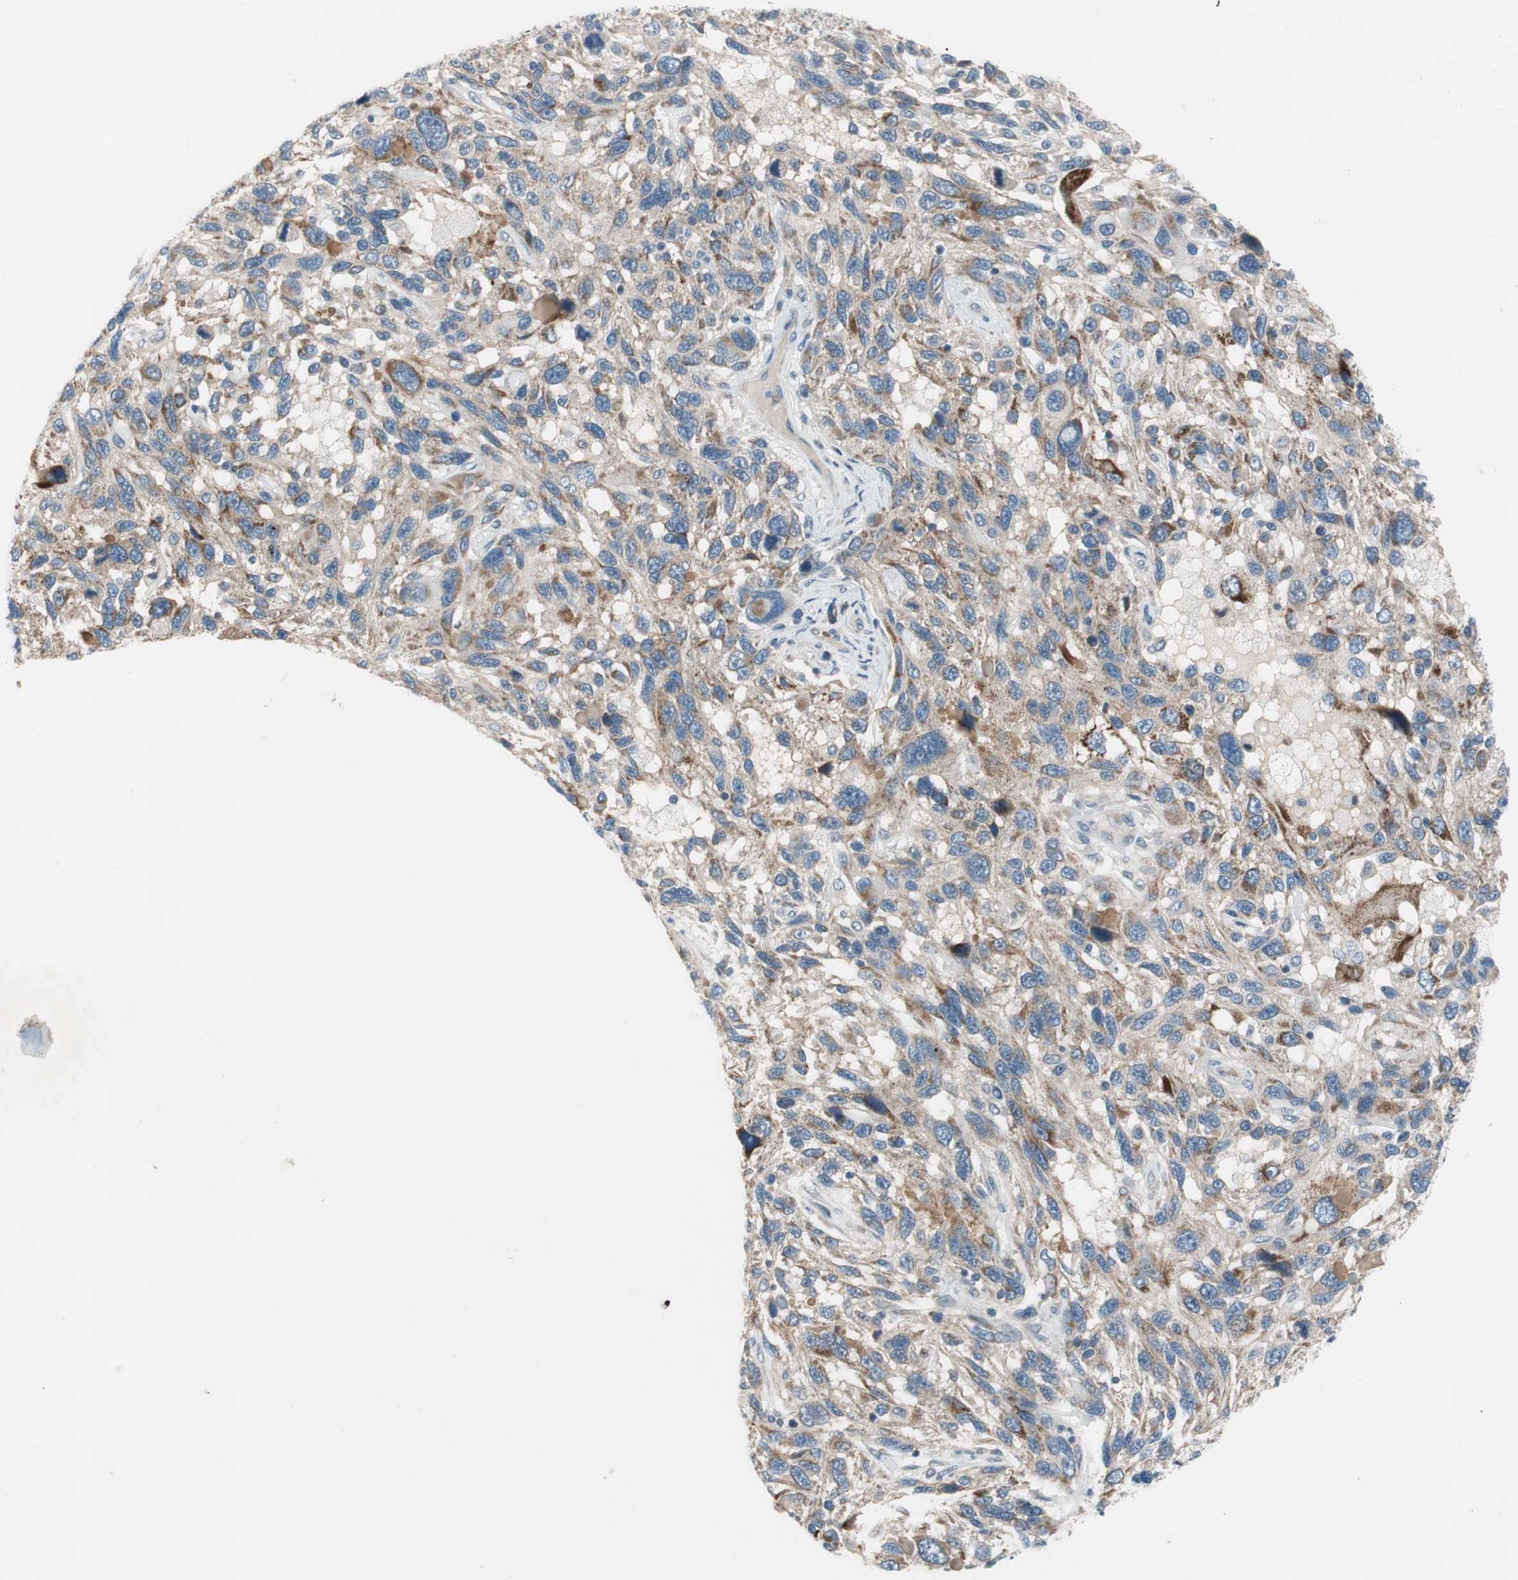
{"staining": {"intensity": "moderate", "quantity": ">75%", "location": "cytoplasmic/membranous"}, "tissue": "melanoma", "cell_type": "Tumor cells", "image_type": "cancer", "snomed": [{"axis": "morphology", "description": "Malignant melanoma, NOS"}, {"axis": "topography", "description": "Skin"}], "caption": "Malignant melanoma stained for a protein displays moderate cytoplasmic/membranous positivity in tumor cells.", "gene": "GYPC", "patient": {"sex": "male", "age": 53}}